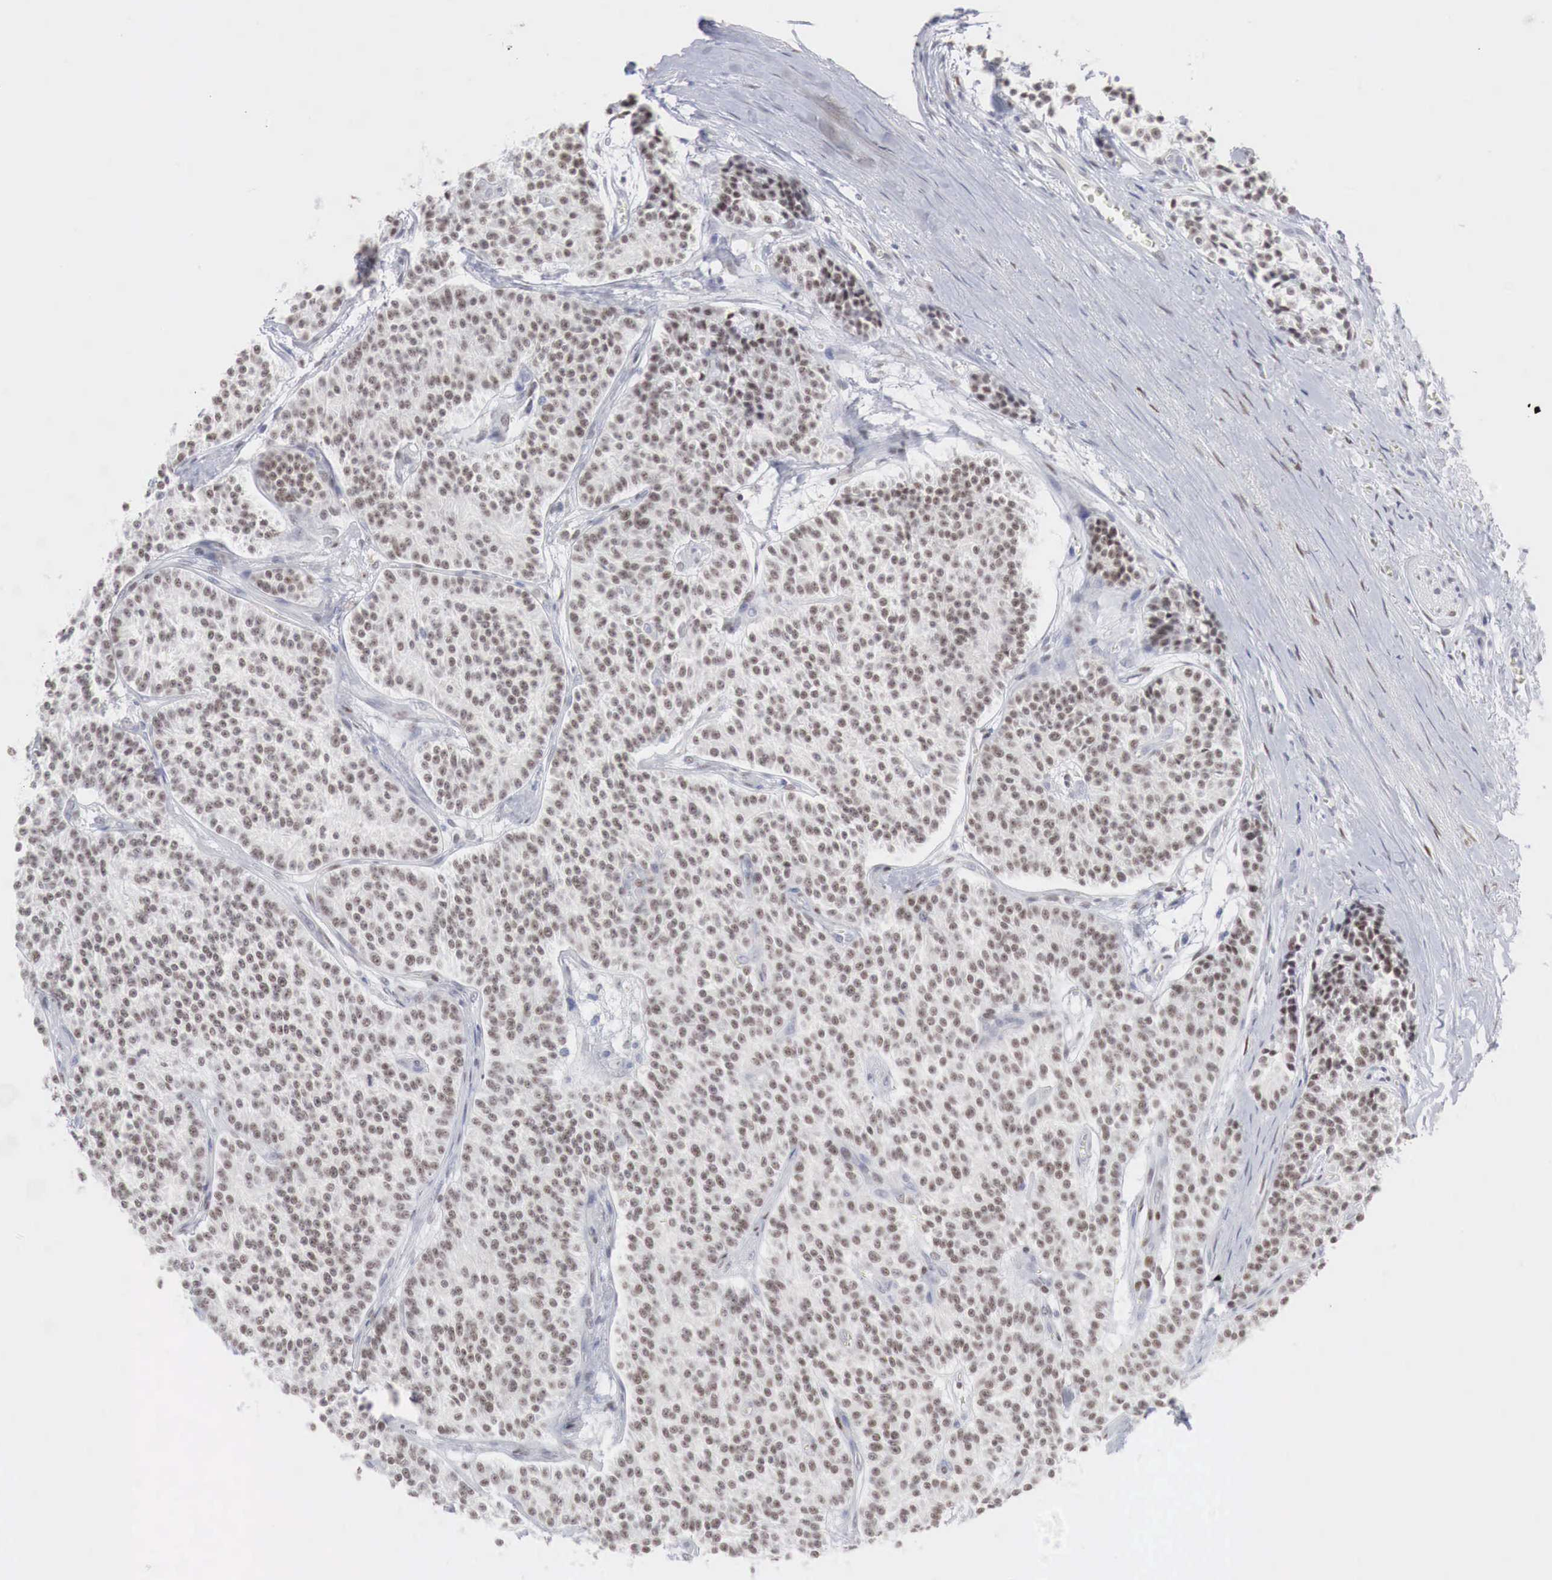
{"staining": {"intensity": "moderate", "quantity": ">75%", "location": "nuclear"}, "tissue": "carcinoid", "cell_type": "Tumor cells", "image_type": "cancer", "snomed": [{"axis": "morphology", "description": "Carcinoid, malignant, NOS"}, {"axis": "topography", "description": "Stomach"}], "caption": "The immunohistochemical stain shows moderate nuclear expression in tumor cells of carcinoid tissue. (DAB = brown stain, brightfield microscopy at high magnification).", "gene": "FOXP2", "patient": {"sex": "female", "age": 76}}